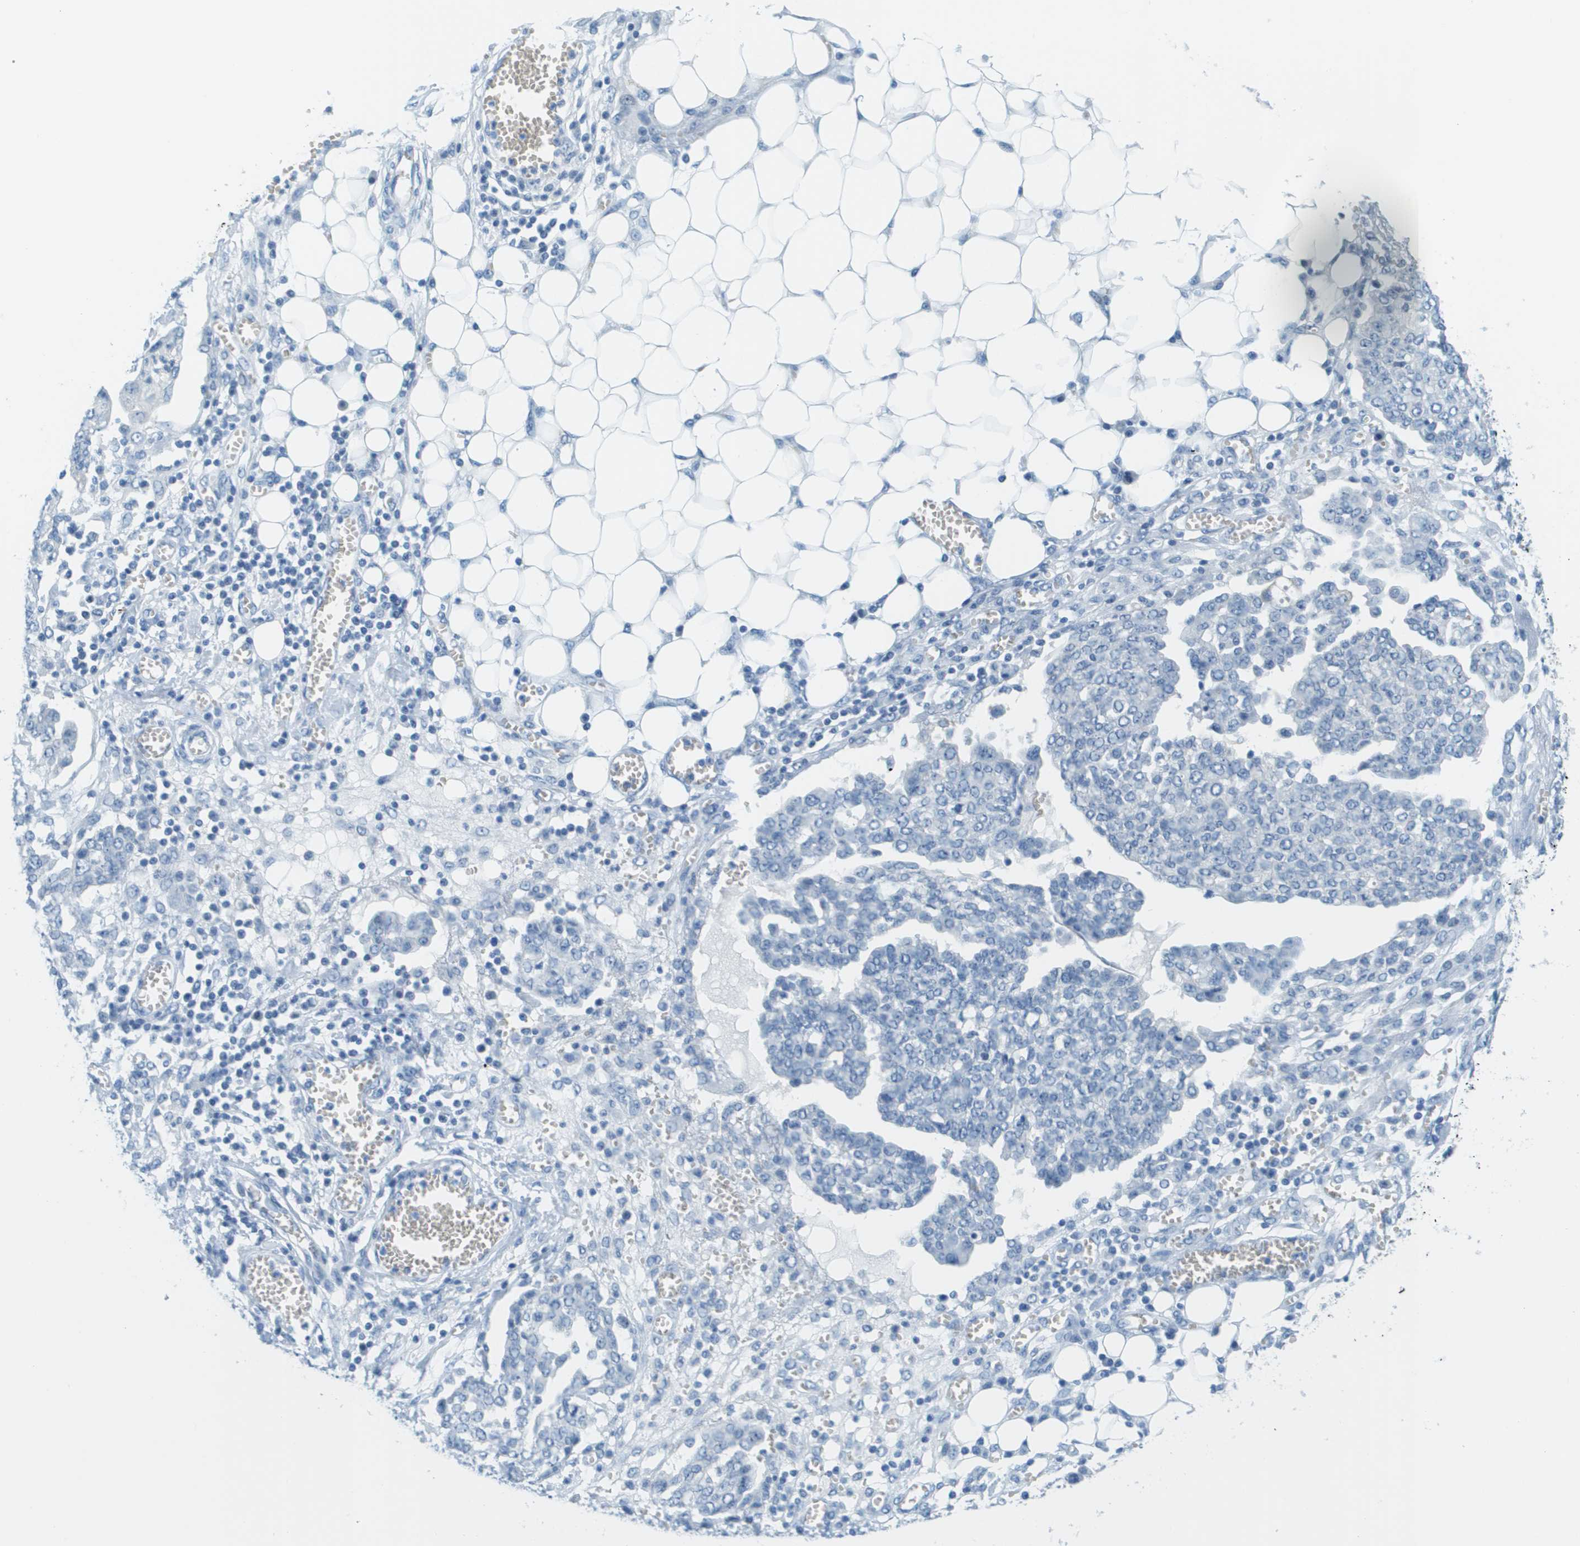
{"staining": {"intensity": "negative", "quantity": "none", "location": "none"}, "tissue": "ovarian cancer", "cell_type": "Tumor cells", "image_type": "cancer", "snomed": [{"axis": "morphology", "description": "Cystadenocarcinoma, serous, NOS"}, {"axis": "topography", "description": "Soft tissue"}, {"axis": "topography", "description": "Ovary"}], "caption": "Image shows no protein staining in tumor cells of ovarian cancer (serous cystadenocarcinoma) tissue. Nuclei are stained in blue.", "gene": "CDHR2", "patient": {"sex": "female", "age": 57}}